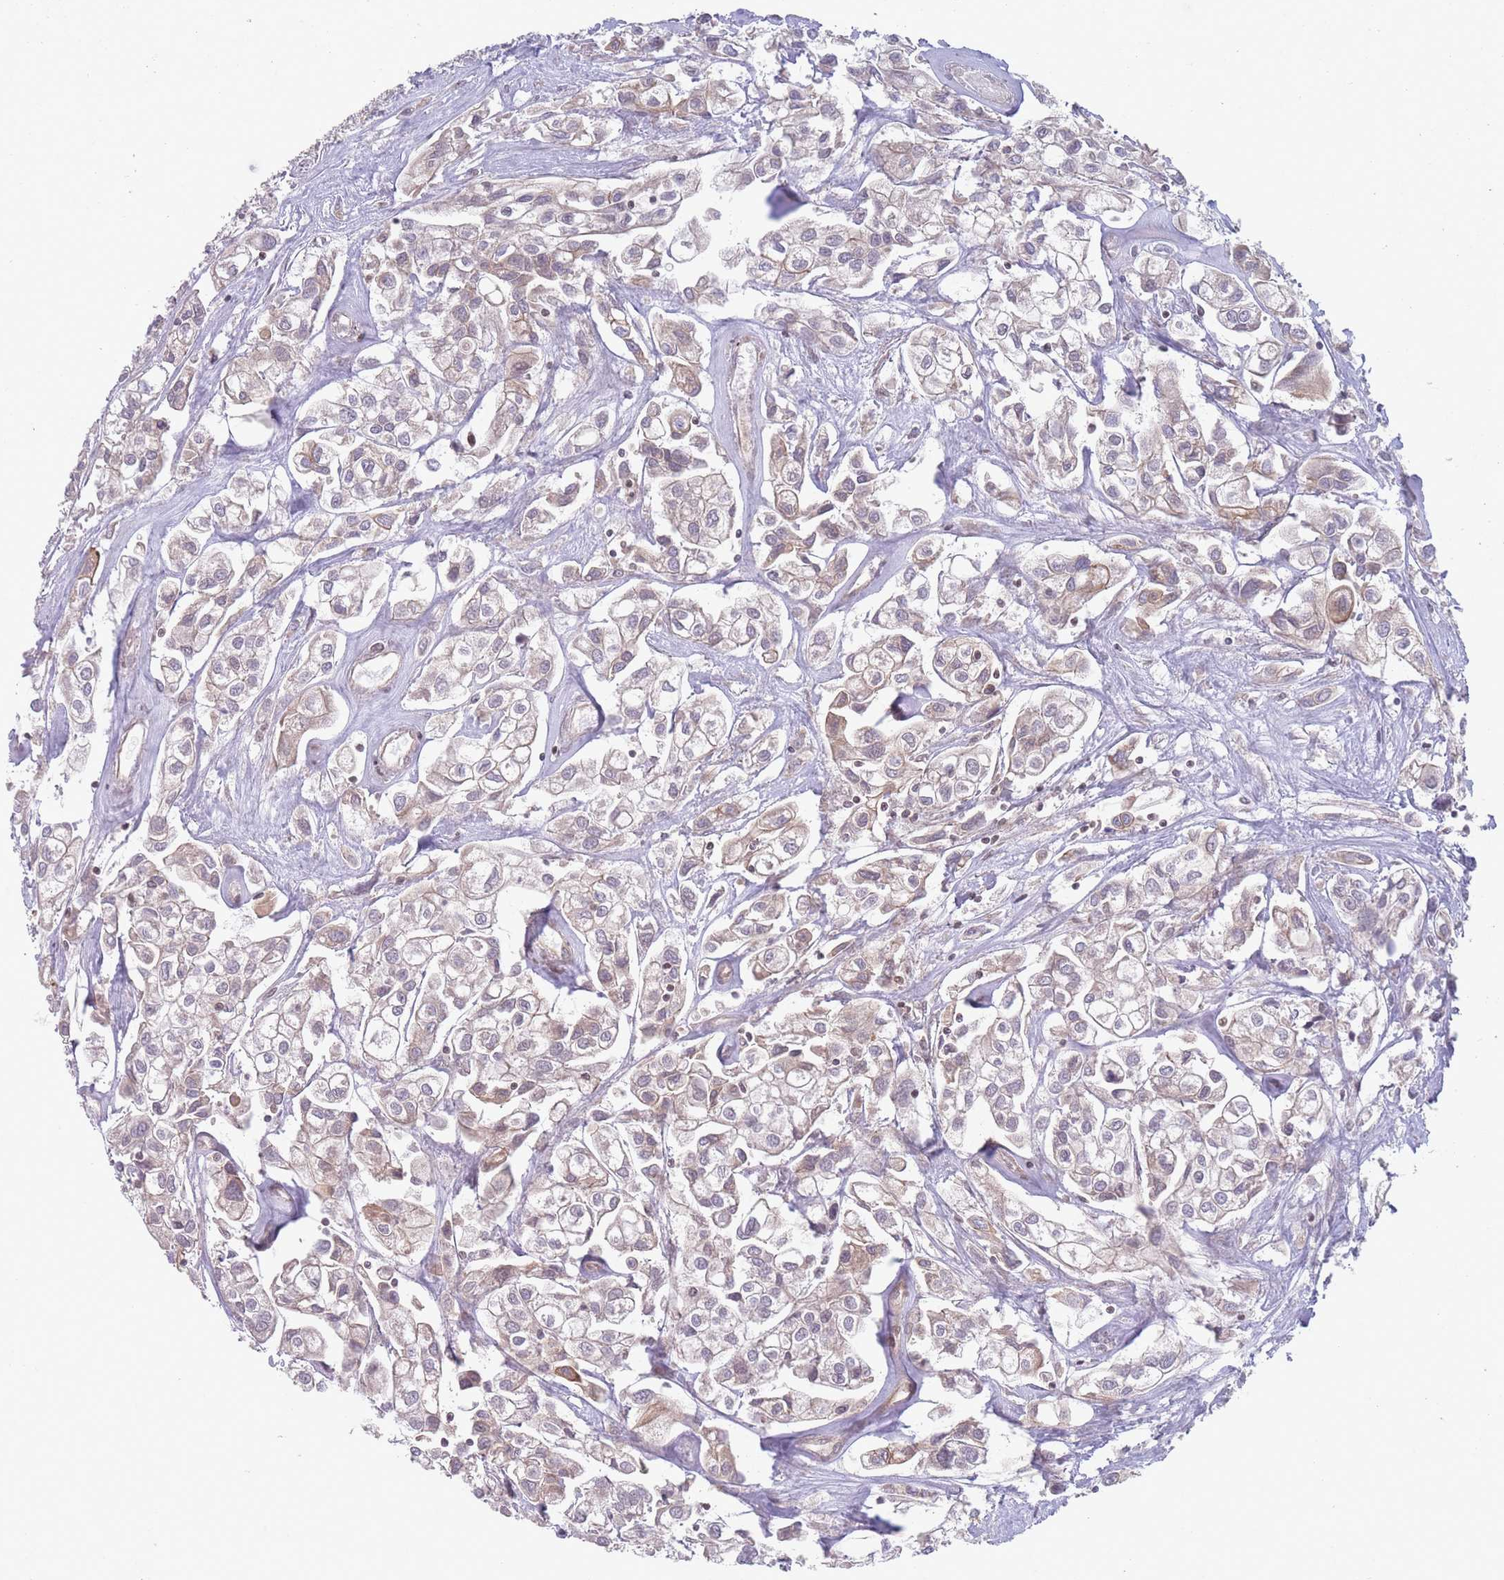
{"staining": {"intensity": "moderate", "quantity": "<25%", "location": "cytoplasmic/membranous"}, "tissue": "urothelial cancer", "cell_type": "Tumor cells", "image_type": "cancer", "snomed": [{"axis": "morphology", "description": "Urothelial carcinoma, High grade"}, {"axis": "topography", "description": "Urinary bladder"}], "caption": "Human urothelial cancer stained with a brown dye demonstrates moderate cytoplasmic/membranous positive staining in about <25% of tumor cells.", "gene": "VRK2", "patient": {"sex": "male", "age": 67}}